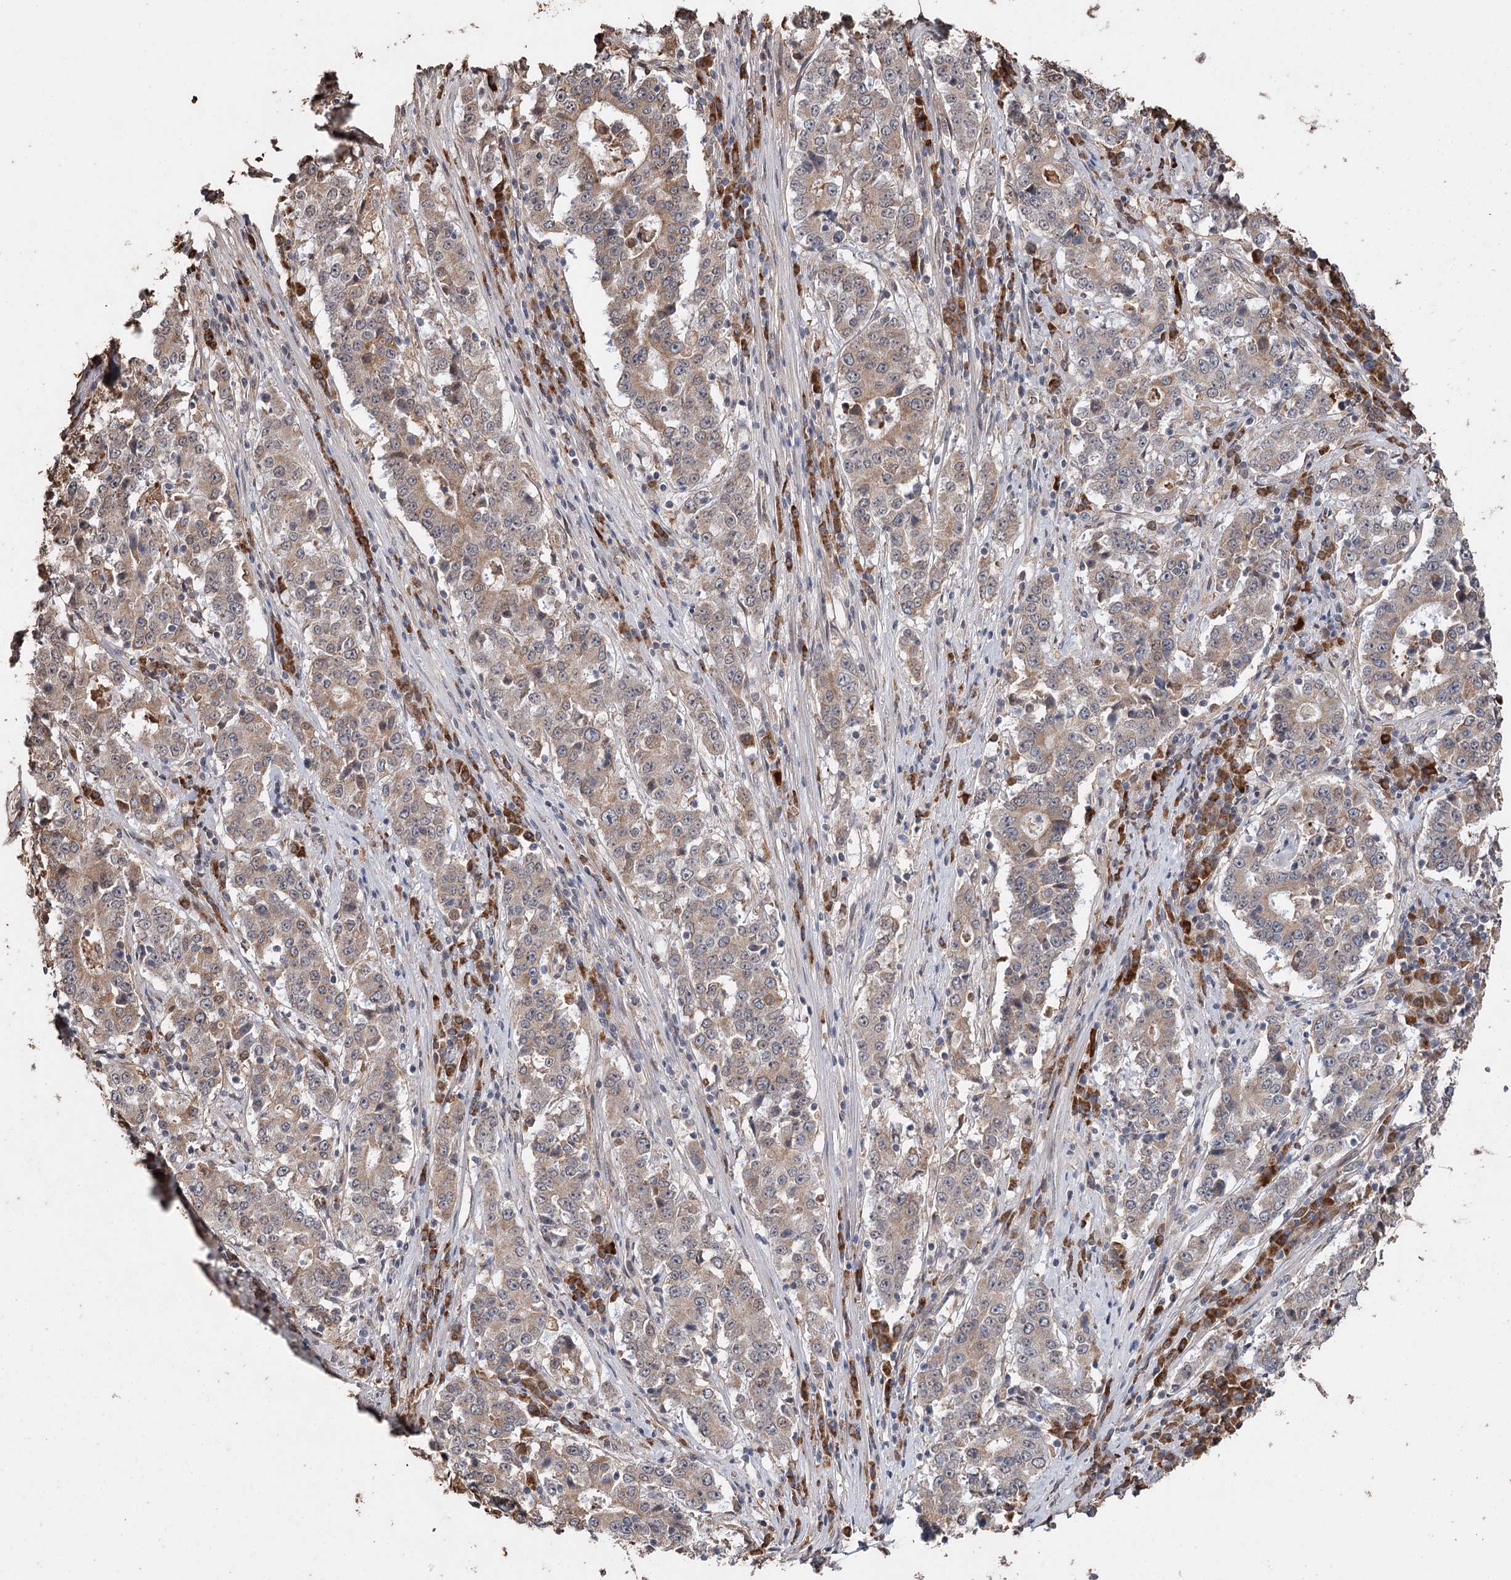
{"staining": {"intensity": "weak", "quantity": ">75%", "location": "cytoplasmic/membranous"}, "tissue": "stomach cancer", "cell_type": "Tumor cells", "image_type": "cancer", "snomed": [{"axis": "morphology", "description": "Adenocarcinoma, NOS"}, {"axis": "topography", "description": "Stomach"}], "caption": "Brown immunohistochemical staining in human stomach cancer (adenocarcinoma) reveals weak cytoplasmic/membranous staining in about >75% of tumor cells.", "gene": "SYVN1", "patient": {"sex": "male", "age": 59}}